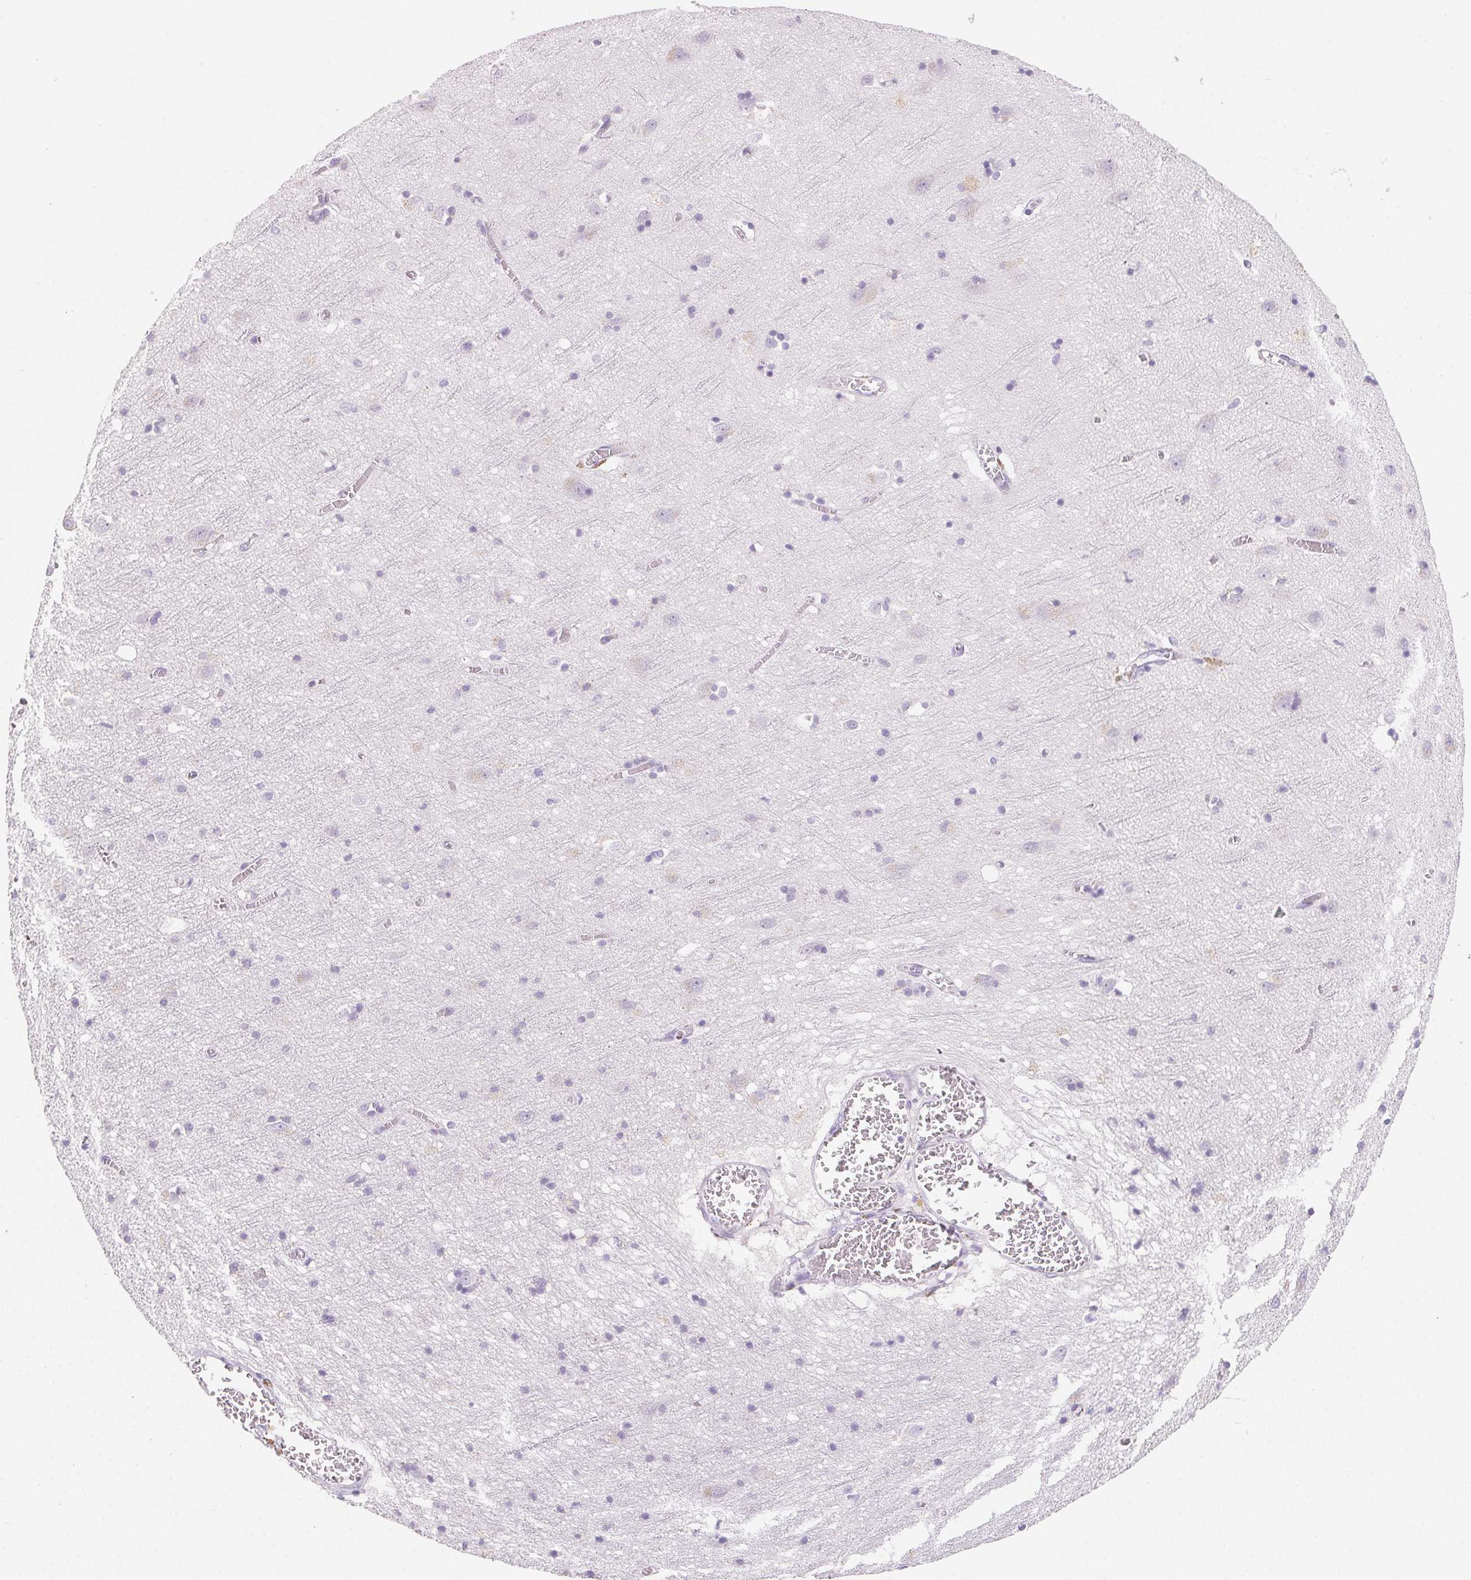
{"staining": {"intensity": "negative", "quantity": "none", "location": "none"}, "tissue": "cerebral cortex", "cell_type": "Endothelial cells", "image_type": "normal", "snomed": [{"axis": "morphology", "description": "Normal tissue, NOS"}, {"axis": "topography", "description": "Cerebral cortex"}], "caption": "Image shows no significant protein expression in endothelial cells of benign cerebral cortex. Brightfield microscopy of immunohistochemistry stained with DAB (brown) and hematoxylin (blue), captured at high magnification.", "gene": "SPACA5B", "patient": {"sex": "male", "age": 70}}